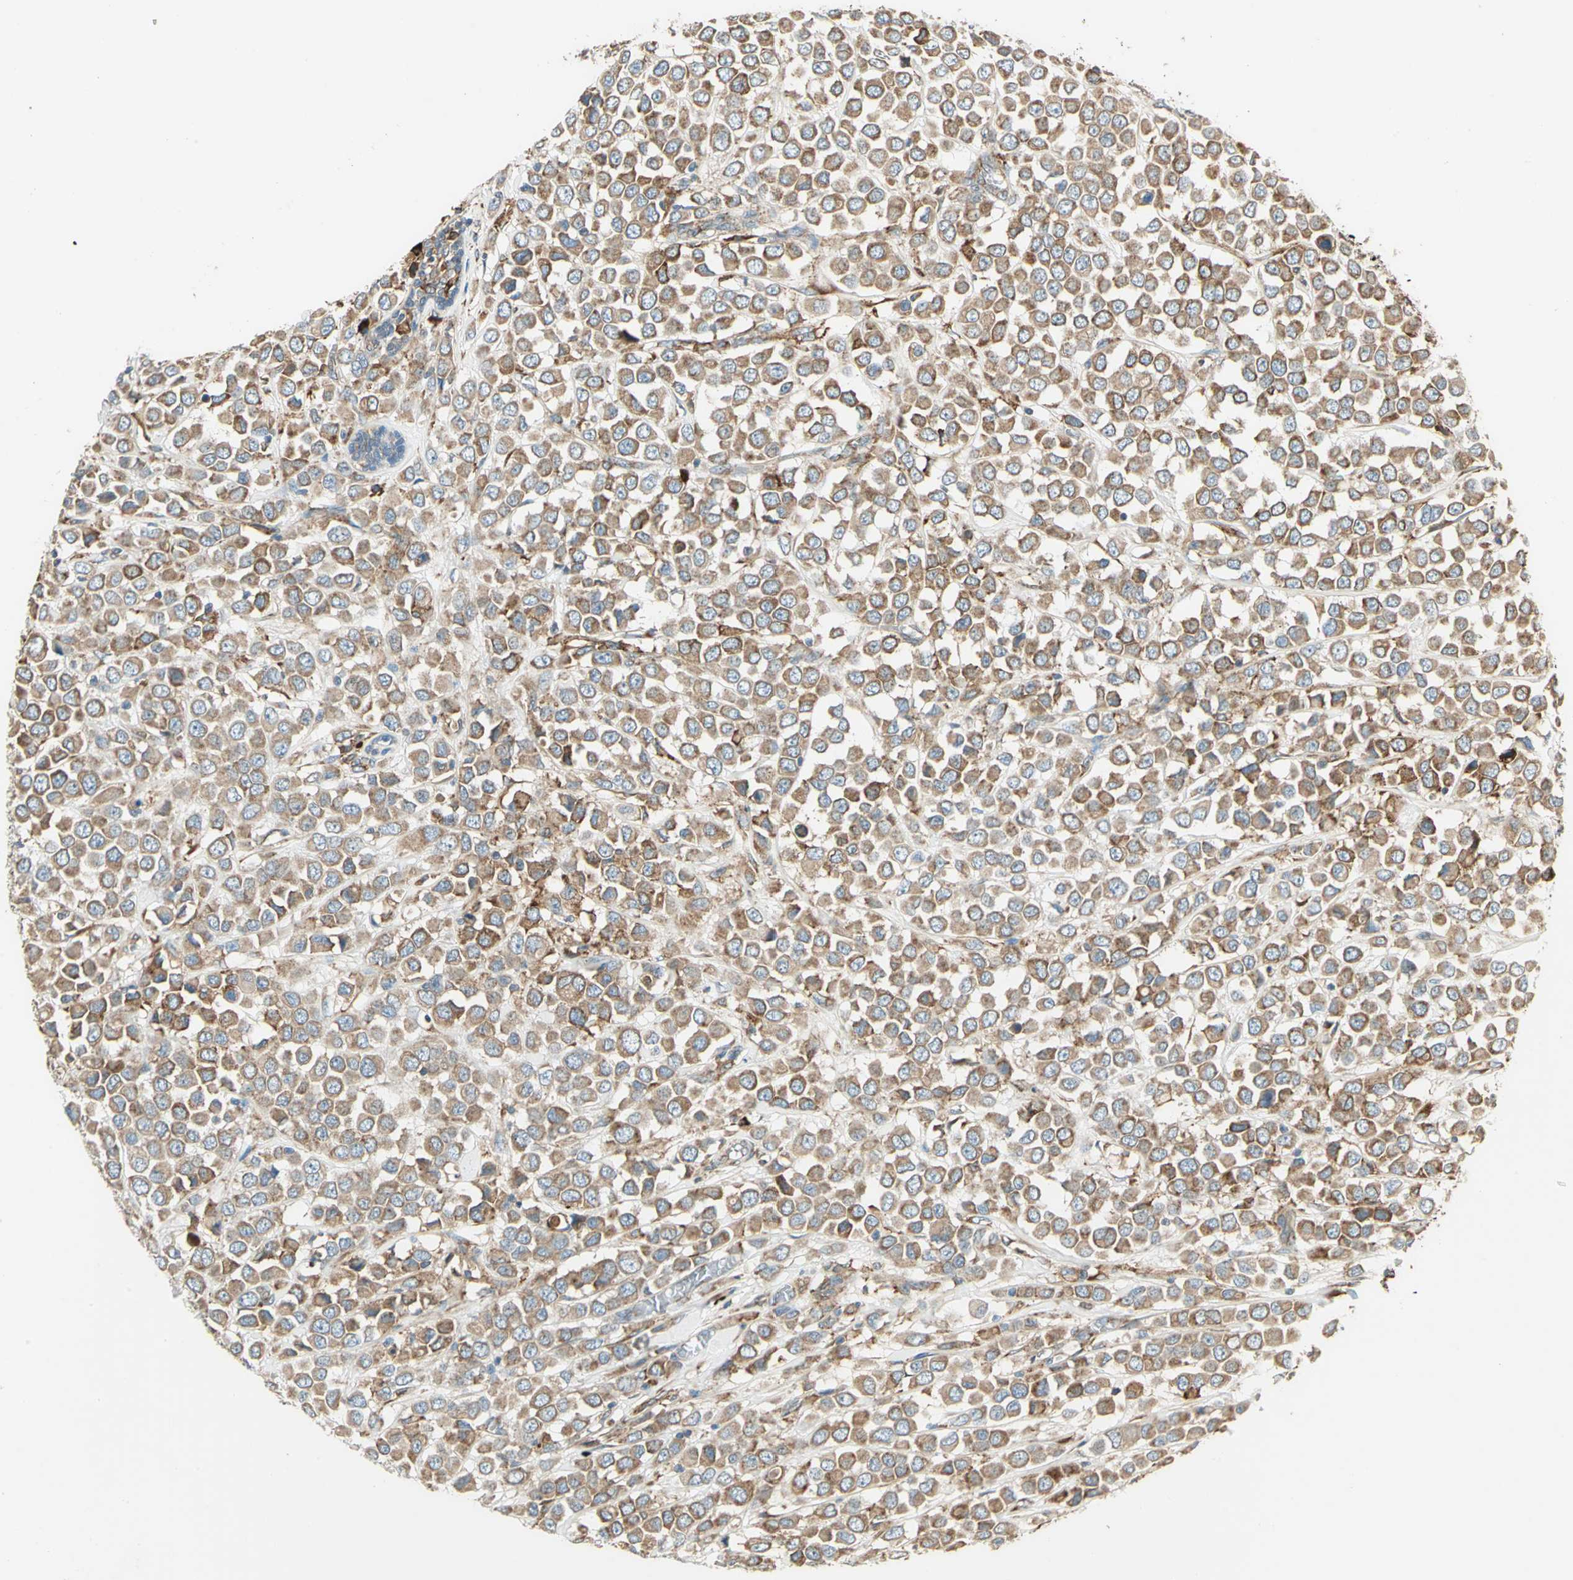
{"staining": {"intensity": "moderate", "quantity": ">75%", "location": "cytoplasmic/membranous"}, "tissue": "breast cancer", "cell_type": "Tumor cells", "image_type": "cancer", "snomed": [{"axis": "morphology", "description": "Duct carcinoma"}, {"axis": "topography", "description": "Breast"}], "caption": "A brown stain labels moderate cytoplasmic/membranous staining of a protein in human infiltrating ductal carcinoma (breast) tumor cells.", "gene": "PDIA4", "patient": {"sex": "female", "age": 61}}